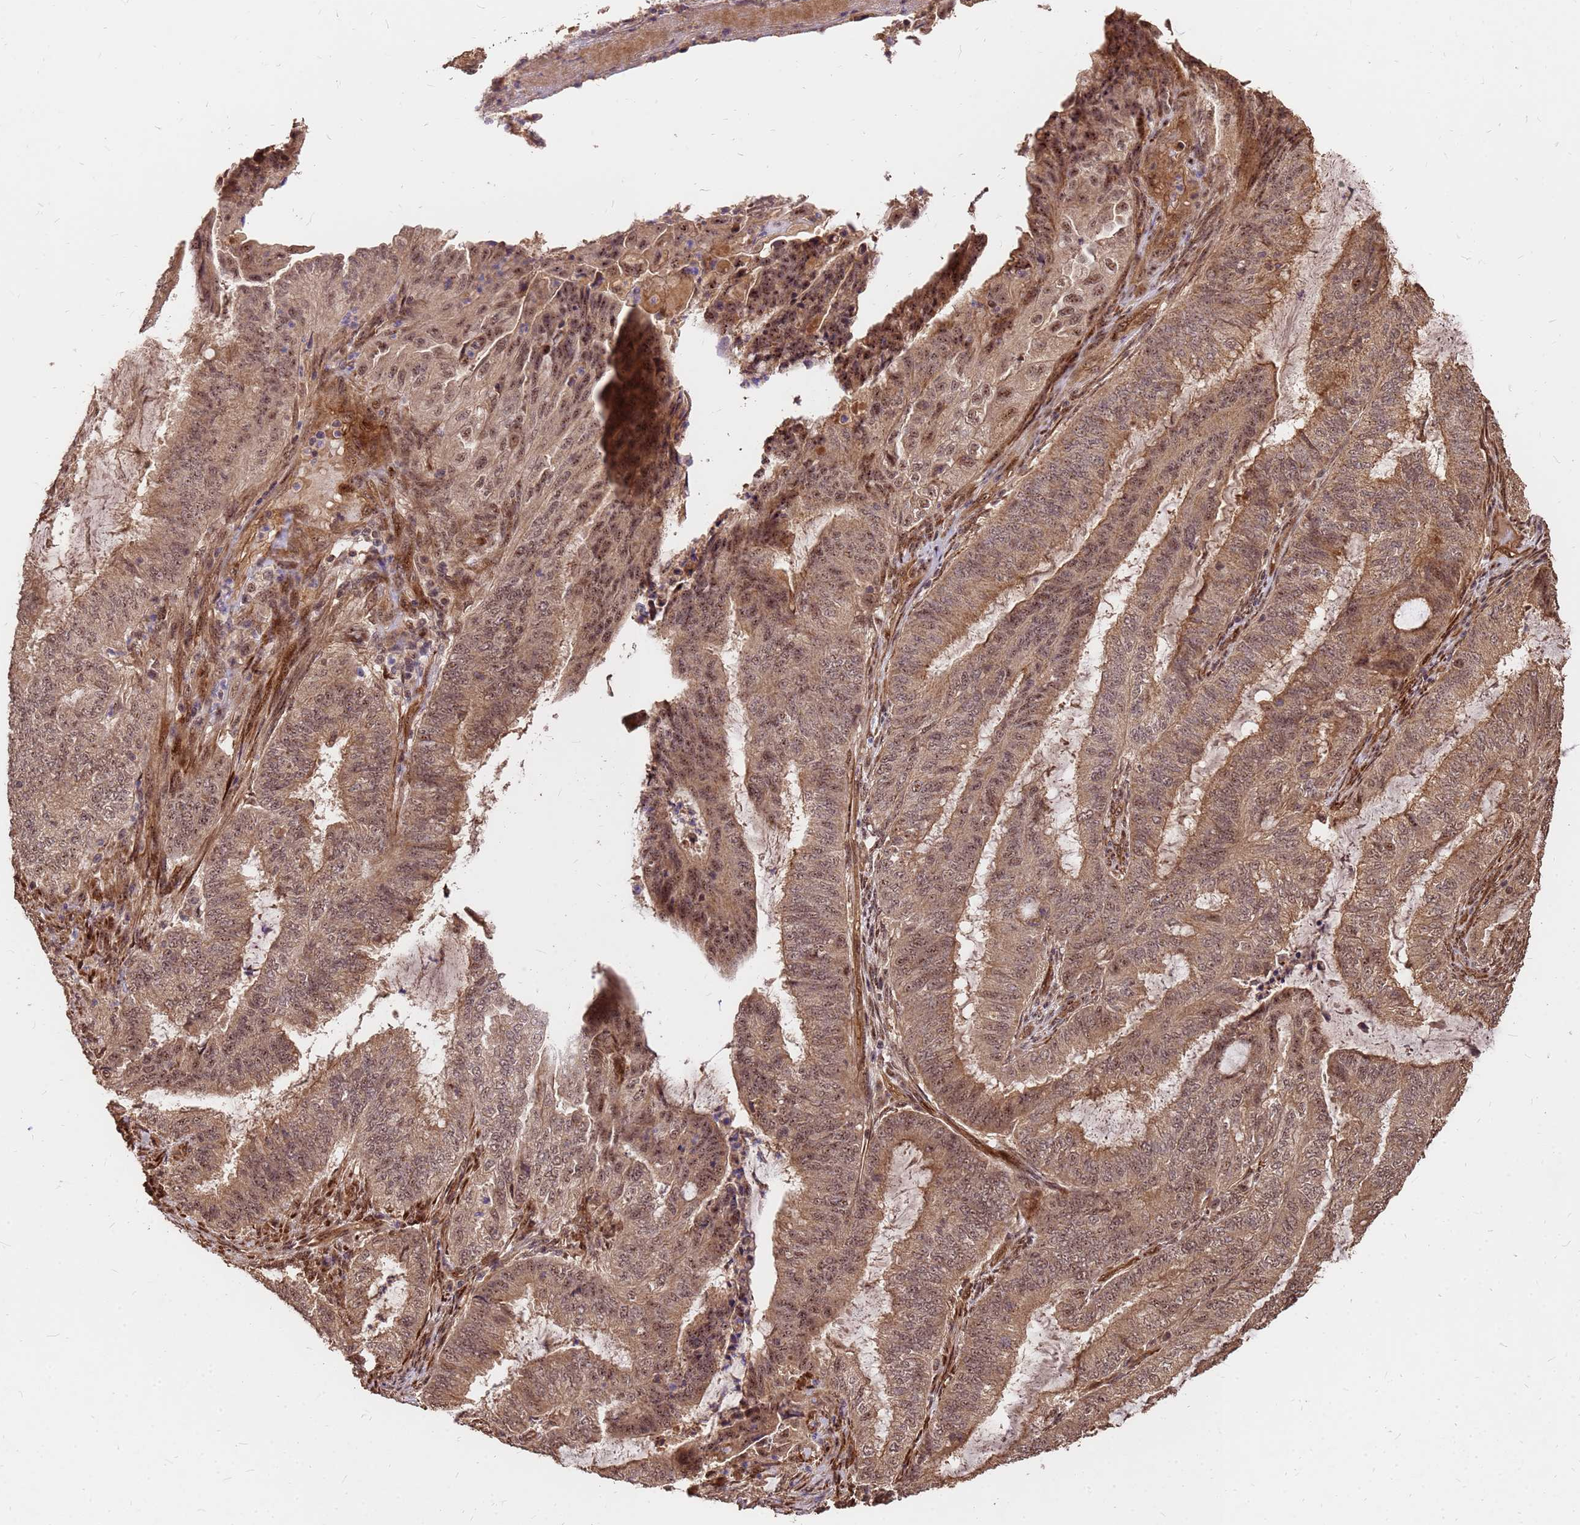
{"staining": {"intensity": "moderate", "quantity": ">75%", "location": "cytoplasmic/membranous,nuclear"}, "tissue": "endometrial cancer", "cell_type": "Tumor cells", "image_type": "cancer", "snomed": [{"axis": "morphology", "description": "Adenocarcinoma, NOS"}, {"axis": "topography", "description": "Endometrium"}], "caption": "Immunohistochemical staining of endometrial cancer displays medium levels of moderate cytoplasmic/membranous and nuclear protein expression in about >75% of tumor cells.", "gene": "GPATCH8", "patient": {"sex": "female", "age": 51}}